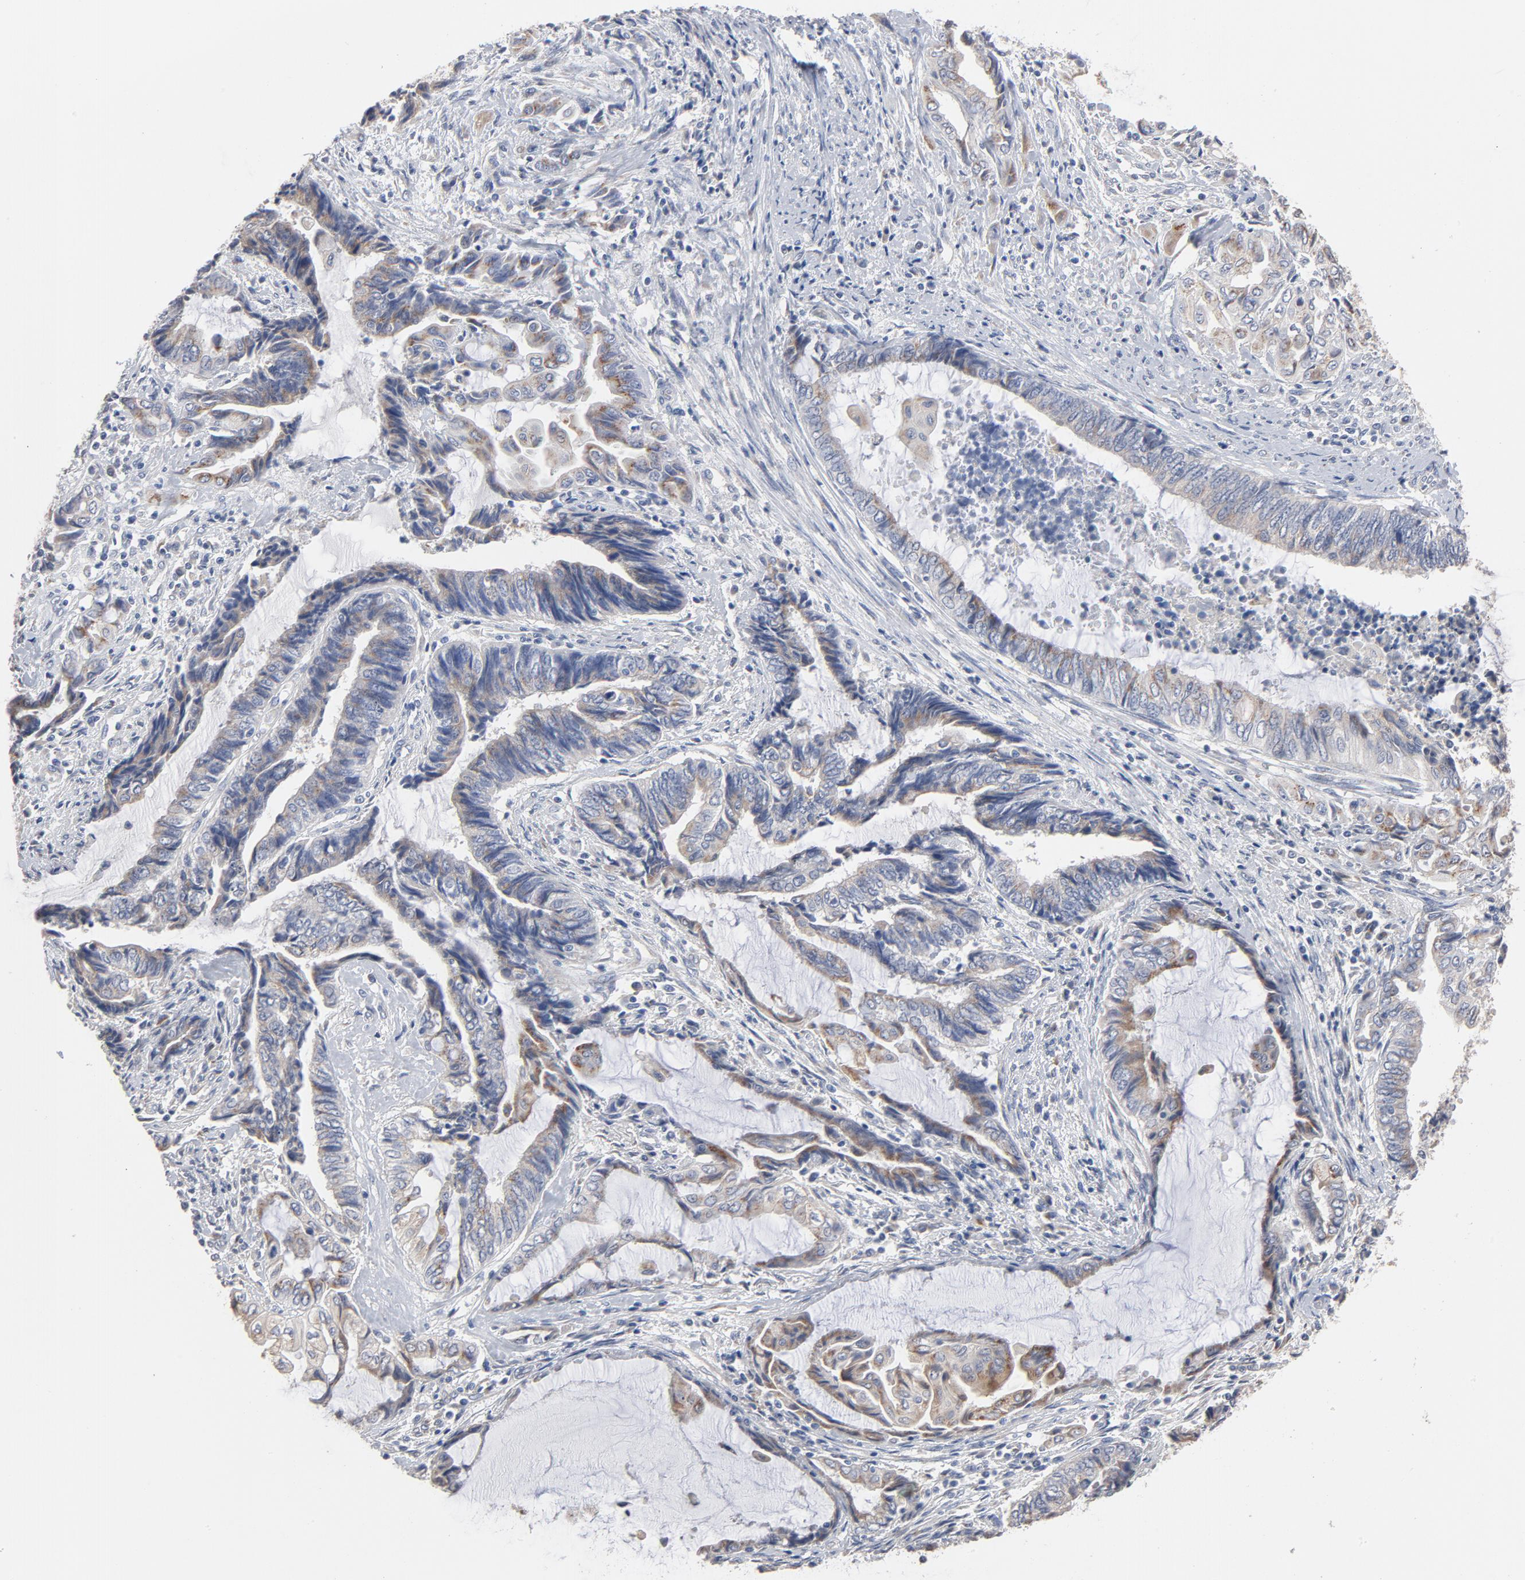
{"staining": {"intensity": "weak", "quantity": "25%-75%", "location": "cytoplasmic/membranous"}, "tissue": "endometrial cancer", "cell_type": "Tumor cells", "image_type": "cancer", "snomed": [{"axis": "morphology", "description": "Adenocarcinoma, NOS"}, {"axis": "topography", "description": "Uterus"}, {"axis": "topography", "description": "Endometrium"}], "caption": "This micrograph demonstrates immunohistochemistry staining of endometrial adenocarcinoma, with low weak cytoplasmic/membranous positivity in approximately 25%-75% of tumor cells.", "gene": "AK7", "patient": {"sex": "female", "age": 70}}